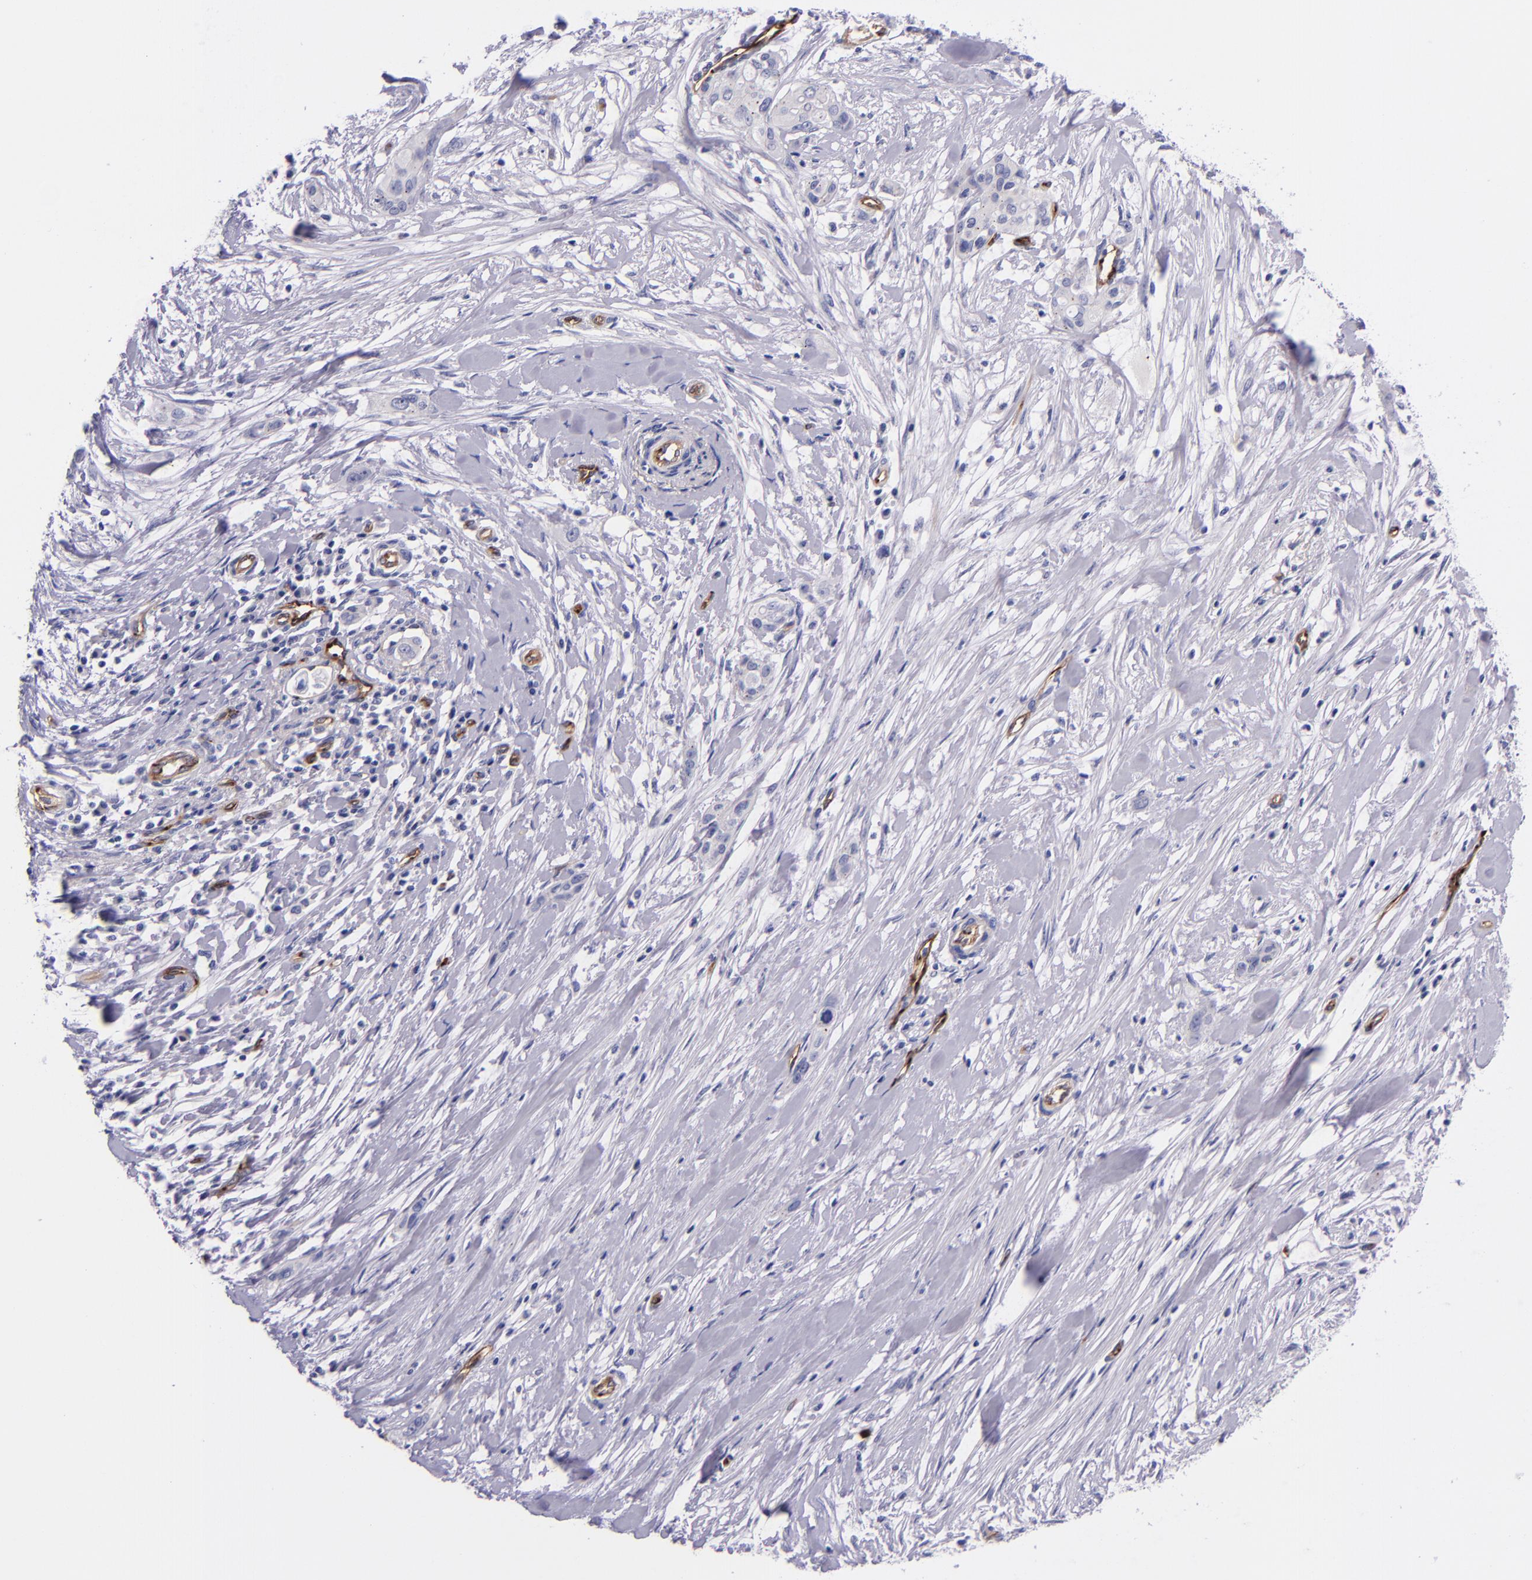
{"staining": {"intensity": "negative", "quantity": "none", "location": "none"}, "tissue": "pancreatic cancer", "cell_type": "Tumor cells", "image_type": "cancer", "snomed": [{"axis": "morphology", "description": "Adenocarcinoma, NOS"}, {"axis": "topography", "description": "Pancreas"}], "caption": "Pancreatic adenocarcinoma was stained to show a protein in brown. There is no significant staining in tumor cells.", "gene": "NOS3", "patient": {"sex": "female", "age": 60}}